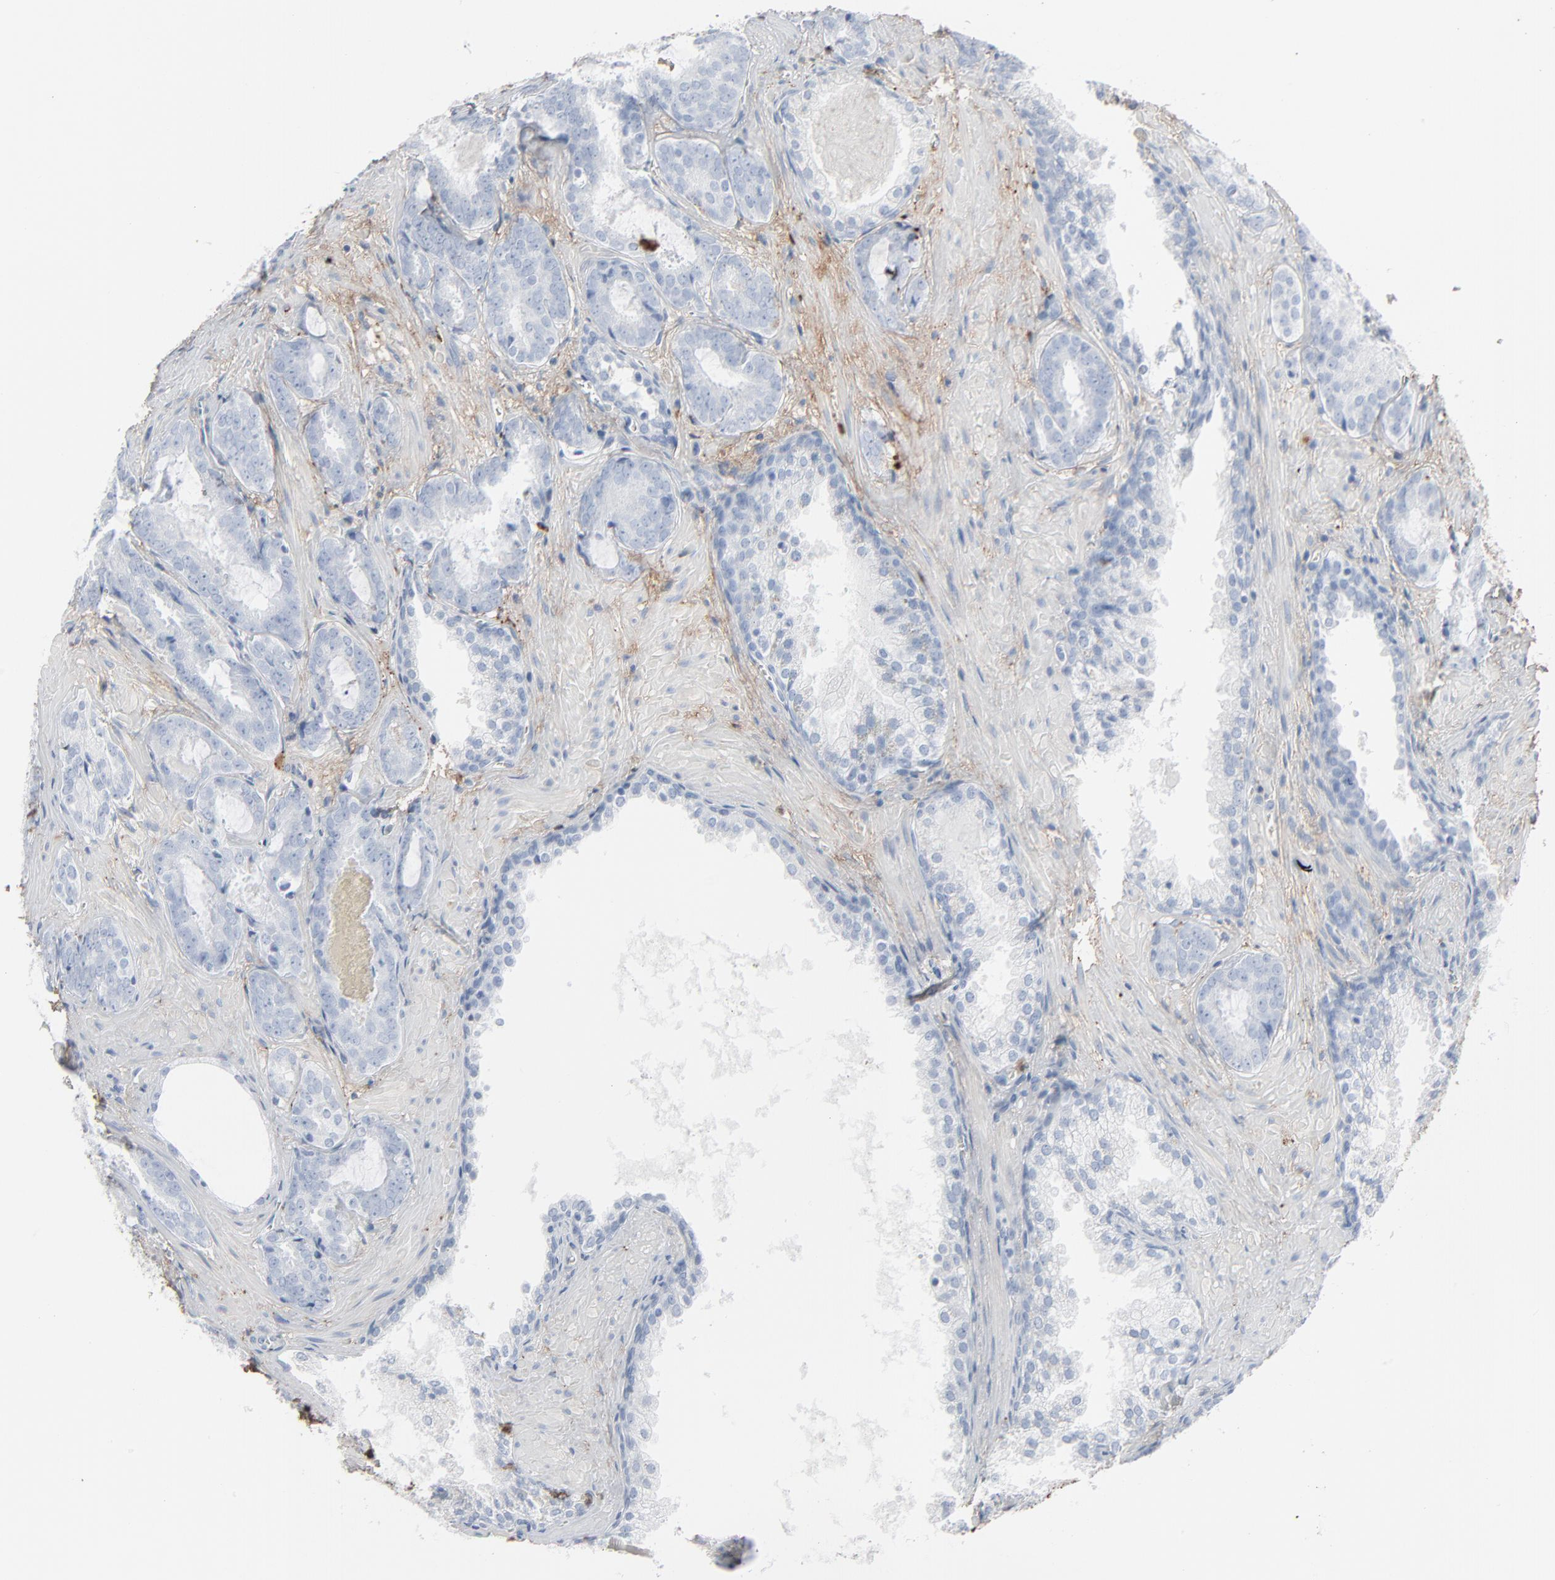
{"staining": {"intensity": "negative", "quantity": "none", "location": "none"}, "tissue": "prostate cancer", "cell_type": "Tumor cells", "image_type": "cancer", "snomed": [{"axis": "morphology", "description": "Adenocarcinoma, Medium grade"}, {"axis": "topography", "description": "Prostate"}], "caption": "Tumor cells are negative for protein expression in human prostate cancer.", "gene": "BGN", "patient": {"sex": "male", "age": 64}}